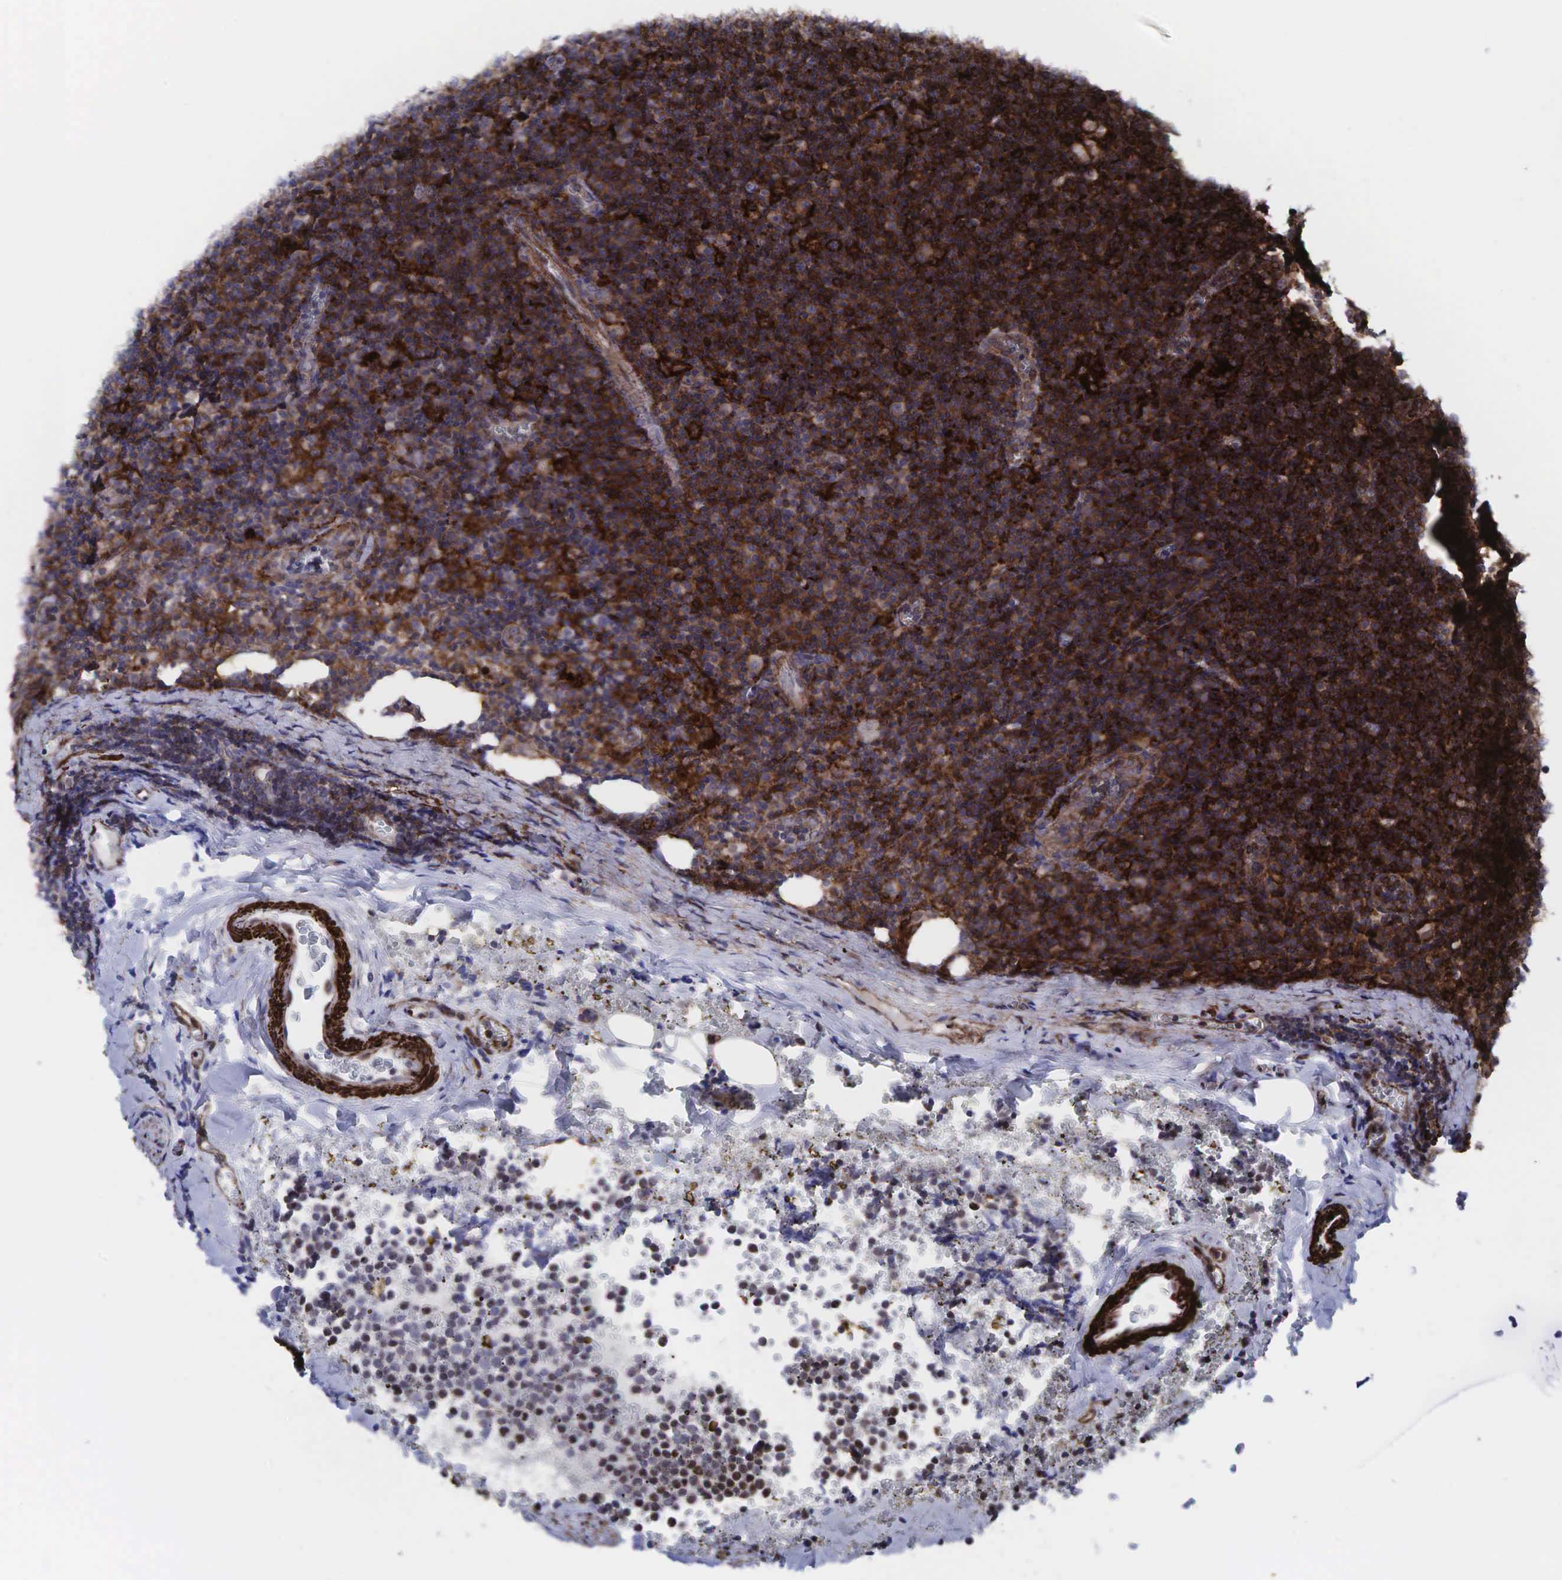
{"staining": {"intensity": "strong", "quantity": ">75%", "location": "cytoplasmic/membranous"}, "tissue": "lymphoma", "cell_type": "Tumor cells", "image_type": "cancer", "snomed": [{"axis": "morphology", "description": "Malignant lymphoma, non-Hodgkin's type, Low grade"}, {"axis": "topography", "description": "Lymph node"}], "caption": "IHC staining of lymphoma, which demonstrates high levels of strong cytoplasmic/membranous positivity in about >75% of tumor cells indicating strong cytoplasmic/membranous protein staining. The staining was performed using DAB (3,3'-diaminobenzidine) (brown) for protein detection and nuclei were counterstained in hematoxylin (blue).", "gene": "GPRASP1", "patient": {"sex": "male", "age": 57}}